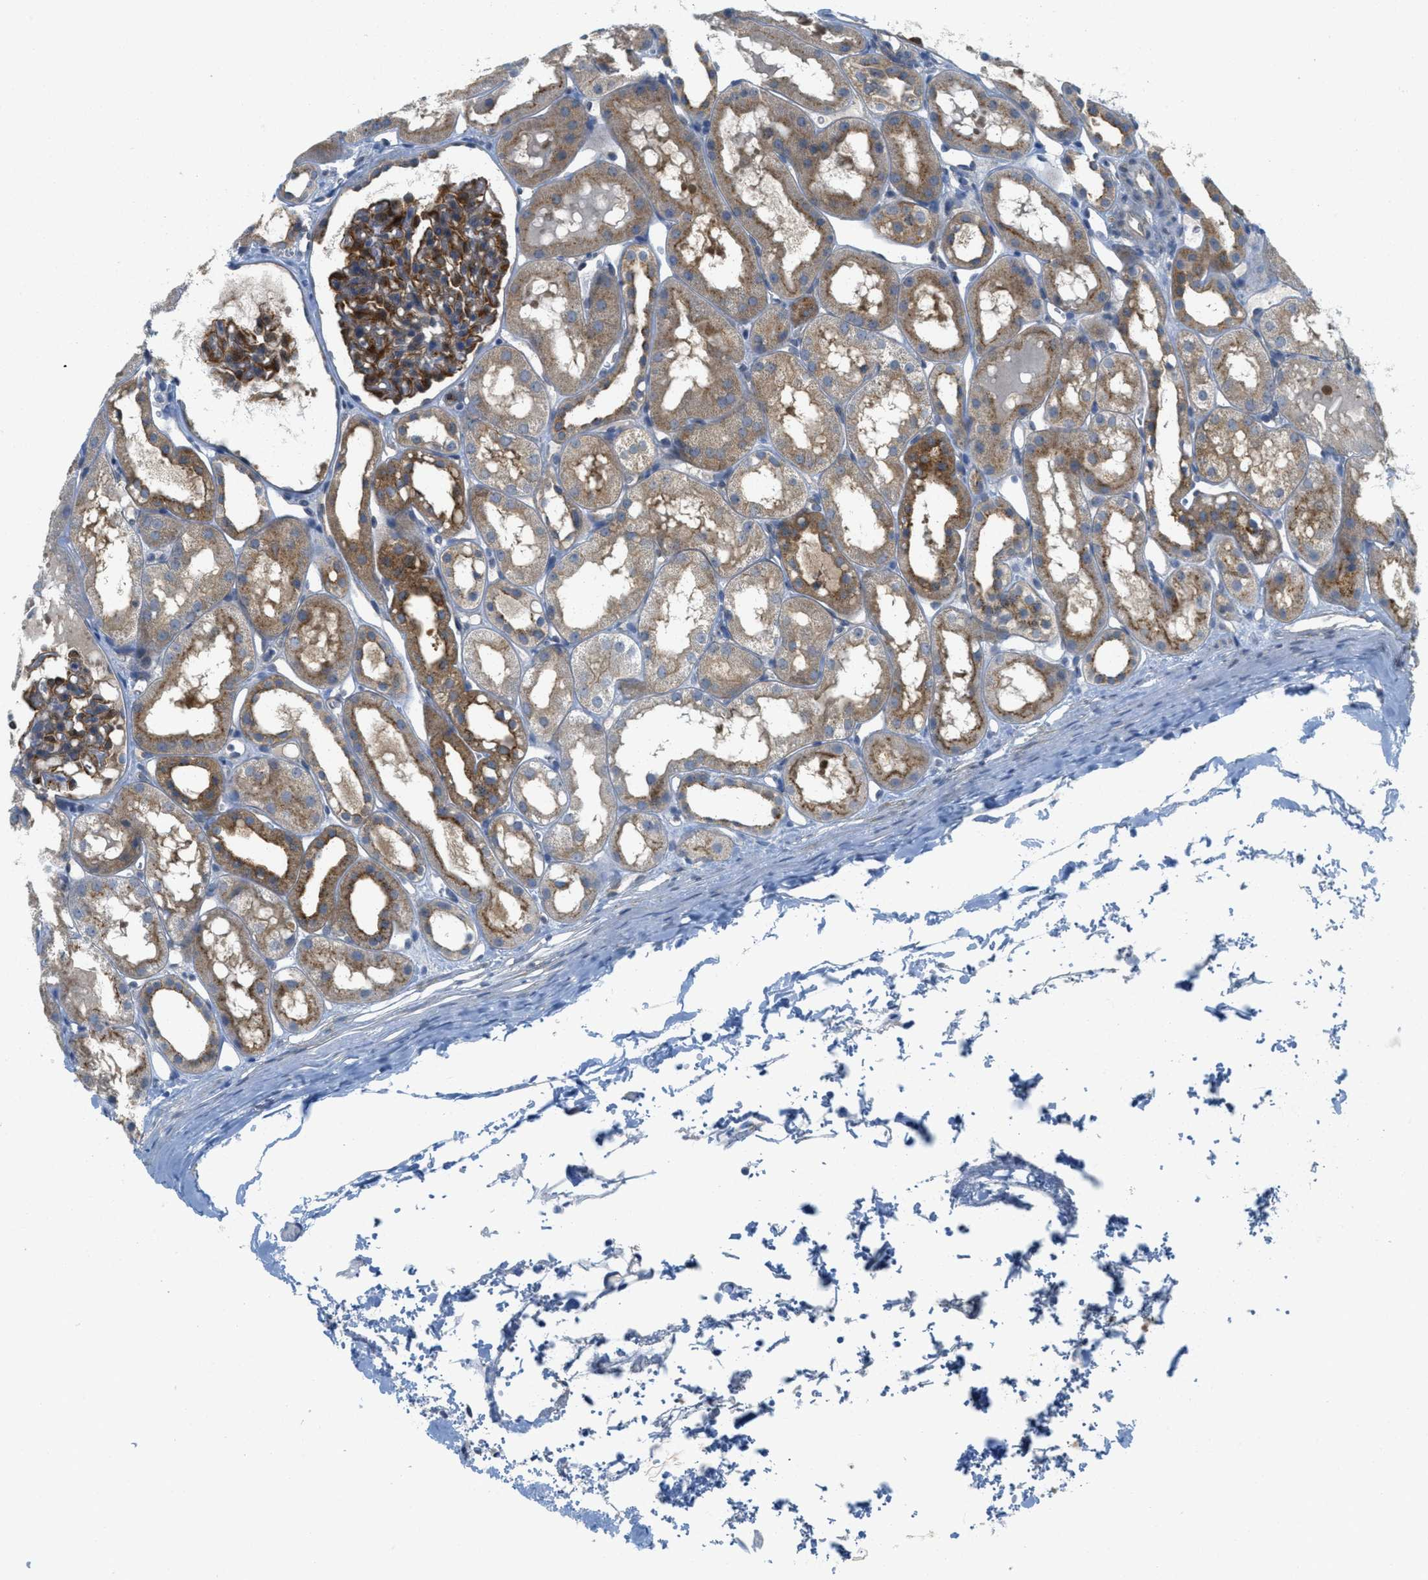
{"staining": {"intensity": "moderate", "quantity": "<25%", "location": "cytoplasmic/membranous"}, "tissue": "kidney", "cell_type": "Cells in glomeruli", "image_type": "normal", "snomed": [{"axis": "morphology", "description": "Normal tissue, NOS"}, {"axis": "topography", "description": "Kidney"}, {"axis": "topography", "description": "Urinary bladder"}], "caption": "Kidney stained with immunohistochemistry shows moderate cytoplasmic/membranous expression in approximately <25% of cells in glomeruli. (brown staining indicates protein expression, while blue staining denotes nuclei).", "gene": "ZFYVE9", "patient": {"sex": "male", "age": 16}}